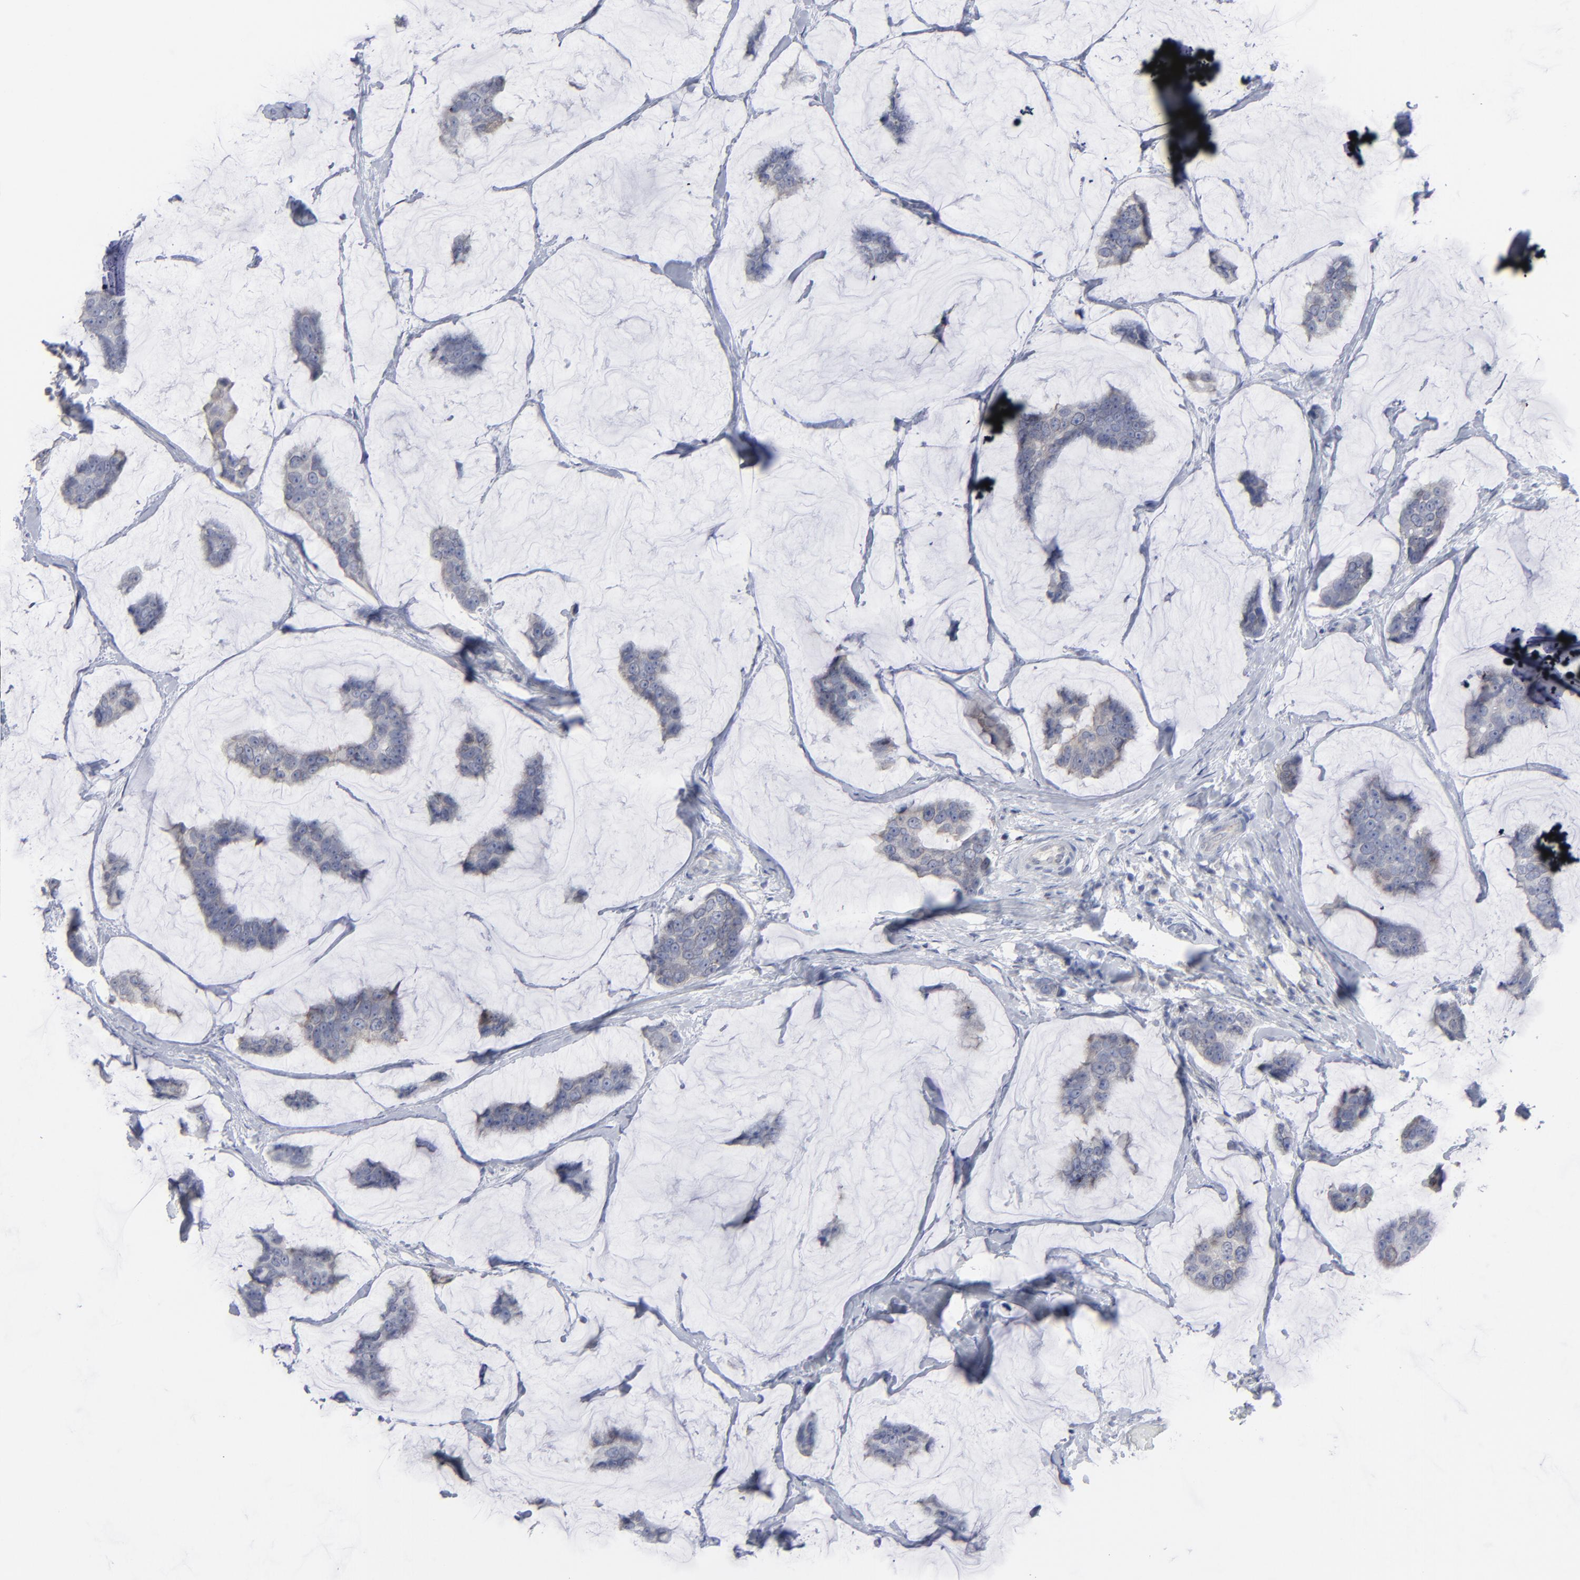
{"staining": {"intensity": "weak", "quantity": "<25%", "location": "cytoplasmic/membranous"}, "tissue": "breast cancer", "cell_type": "Tumor cells", "image_type": "cancer", "snomed": [{"axis": "morphology", "description": "Normal tissue, NOS"}, {"axis": "morphology", "description": "Duct carcinoma"}, {"axis": "topography", "description": "Breast"}], "caption": "The photomicrograph shows no significant staining in tumor cells of breast cancer.", "gene": "NUP88", "patient": {"sex": "female", "age": 50}}